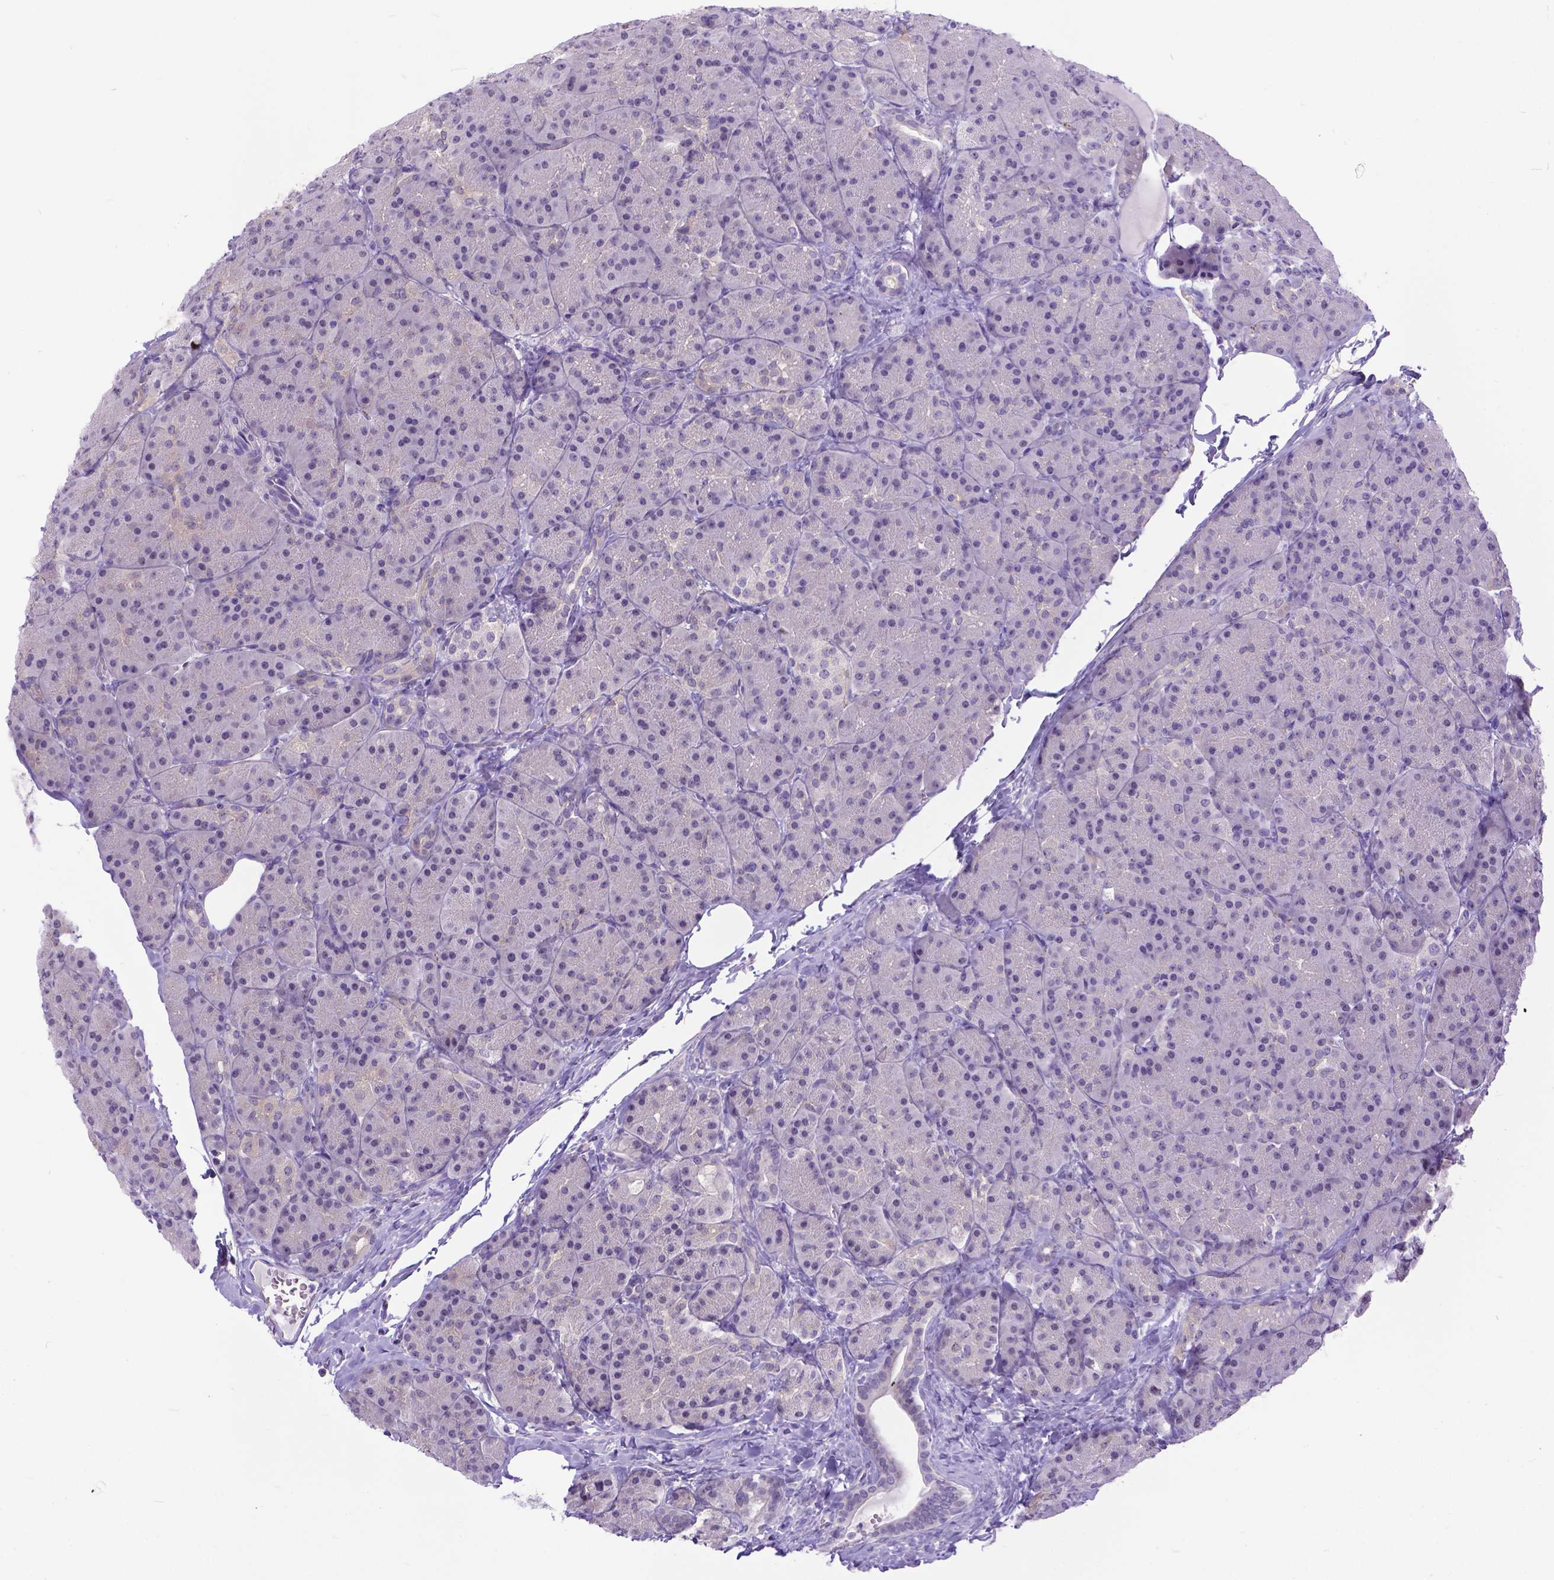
{"staining": {"intensity": "negative", "quantity": "none", "location": "none"}, "tissue": "pancreas", "cell_type": "Exocrine glandular cells", "image_type": "normal", "snomed": [{"axis": "morphology", "description": "Normal tissue, NOS"}, {"axis": "topography", "description": "Pancreas"}], "caption": "Unremarkable pancreas was stained to show a protein in brown. There is no significant positivity in exocrine glandular cells. Brightfield microscopy of immunohistochemistry stained with DAB (brown) and hematoxylin (blue), captured at high magnification.", "gene": "TTLL6", "patient": {"sex": "male", "age": 57}}